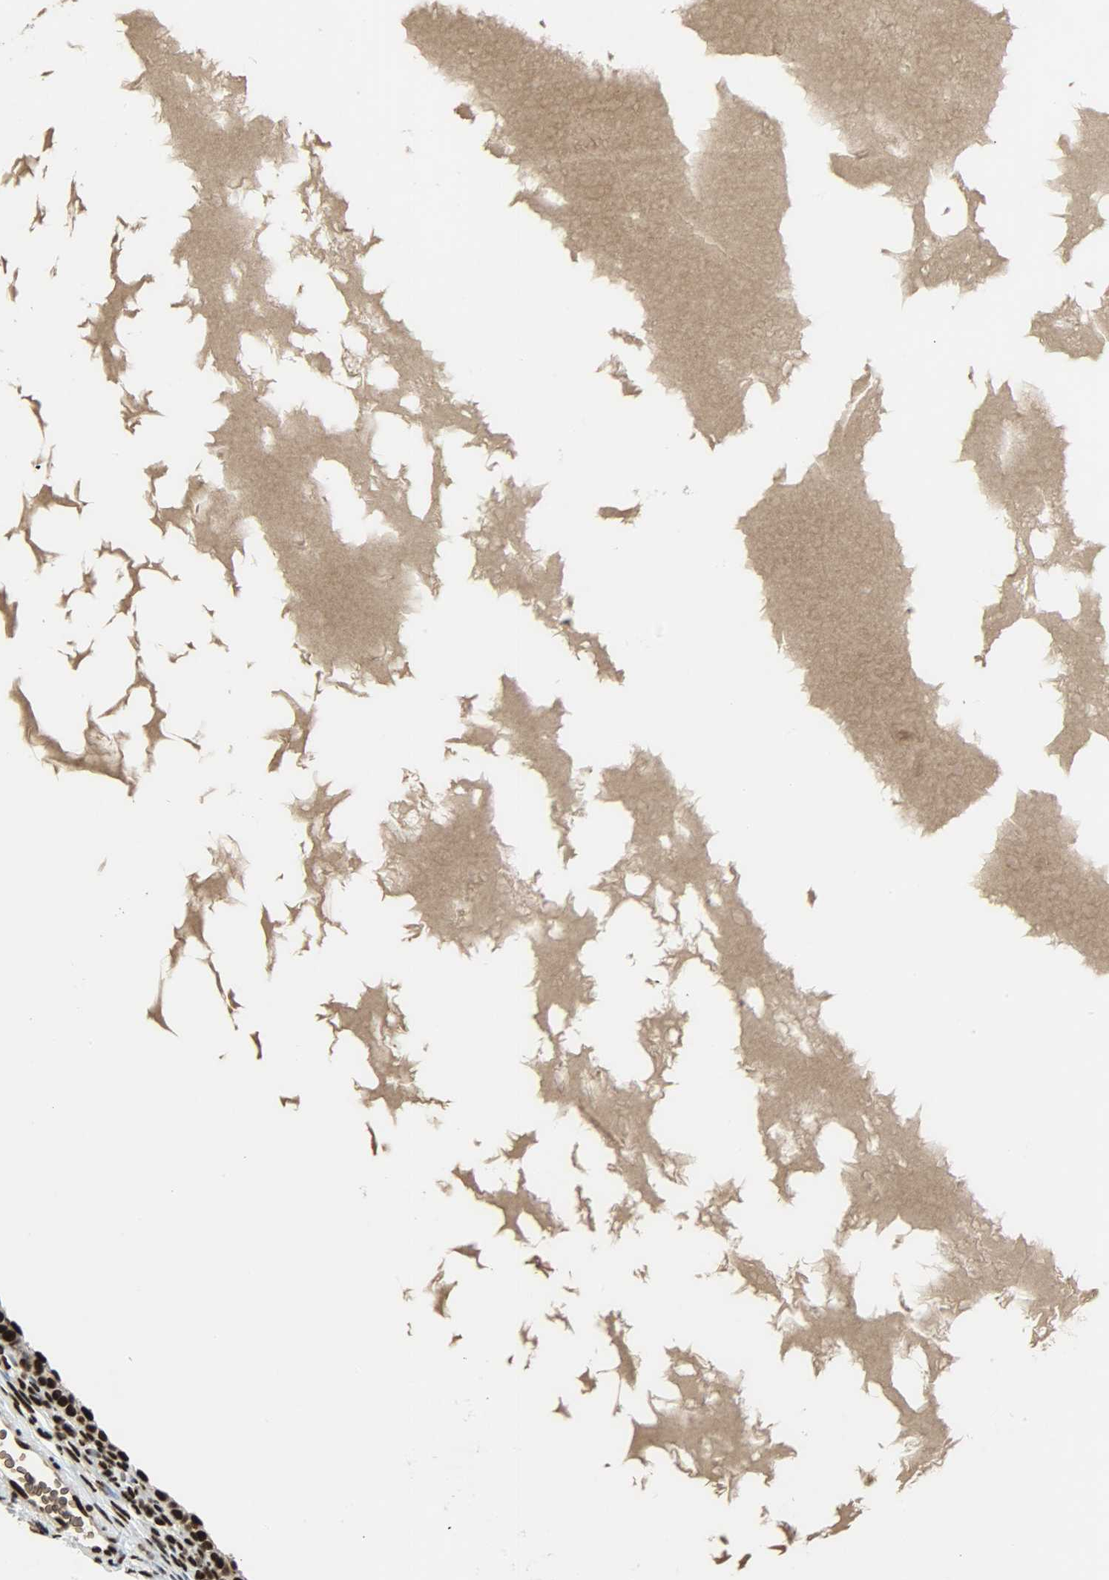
{"staining": {"intensity": "moderate", "quantity": "25%-75%", "location": "nuclear"}, "tissue": "ovary", "cell_type": "Ovarian stroma cells", "image_type": "normal", "snomed": [{"axis": "morphology", "description": "Normal tissue, NOS"}, {"axis": "topography", "description": "Ovary"}], "caption": "This histopathology image displays benign ovary stained with immunohistochemistry (IHC) to label a protein in brown. The nuclear of ovarian stroma cells show moderate positivity for the protein. Nuclei are counter-stained blue.", "gene": "SNAI1", "patient": {"sex": "female", "age": 35}}